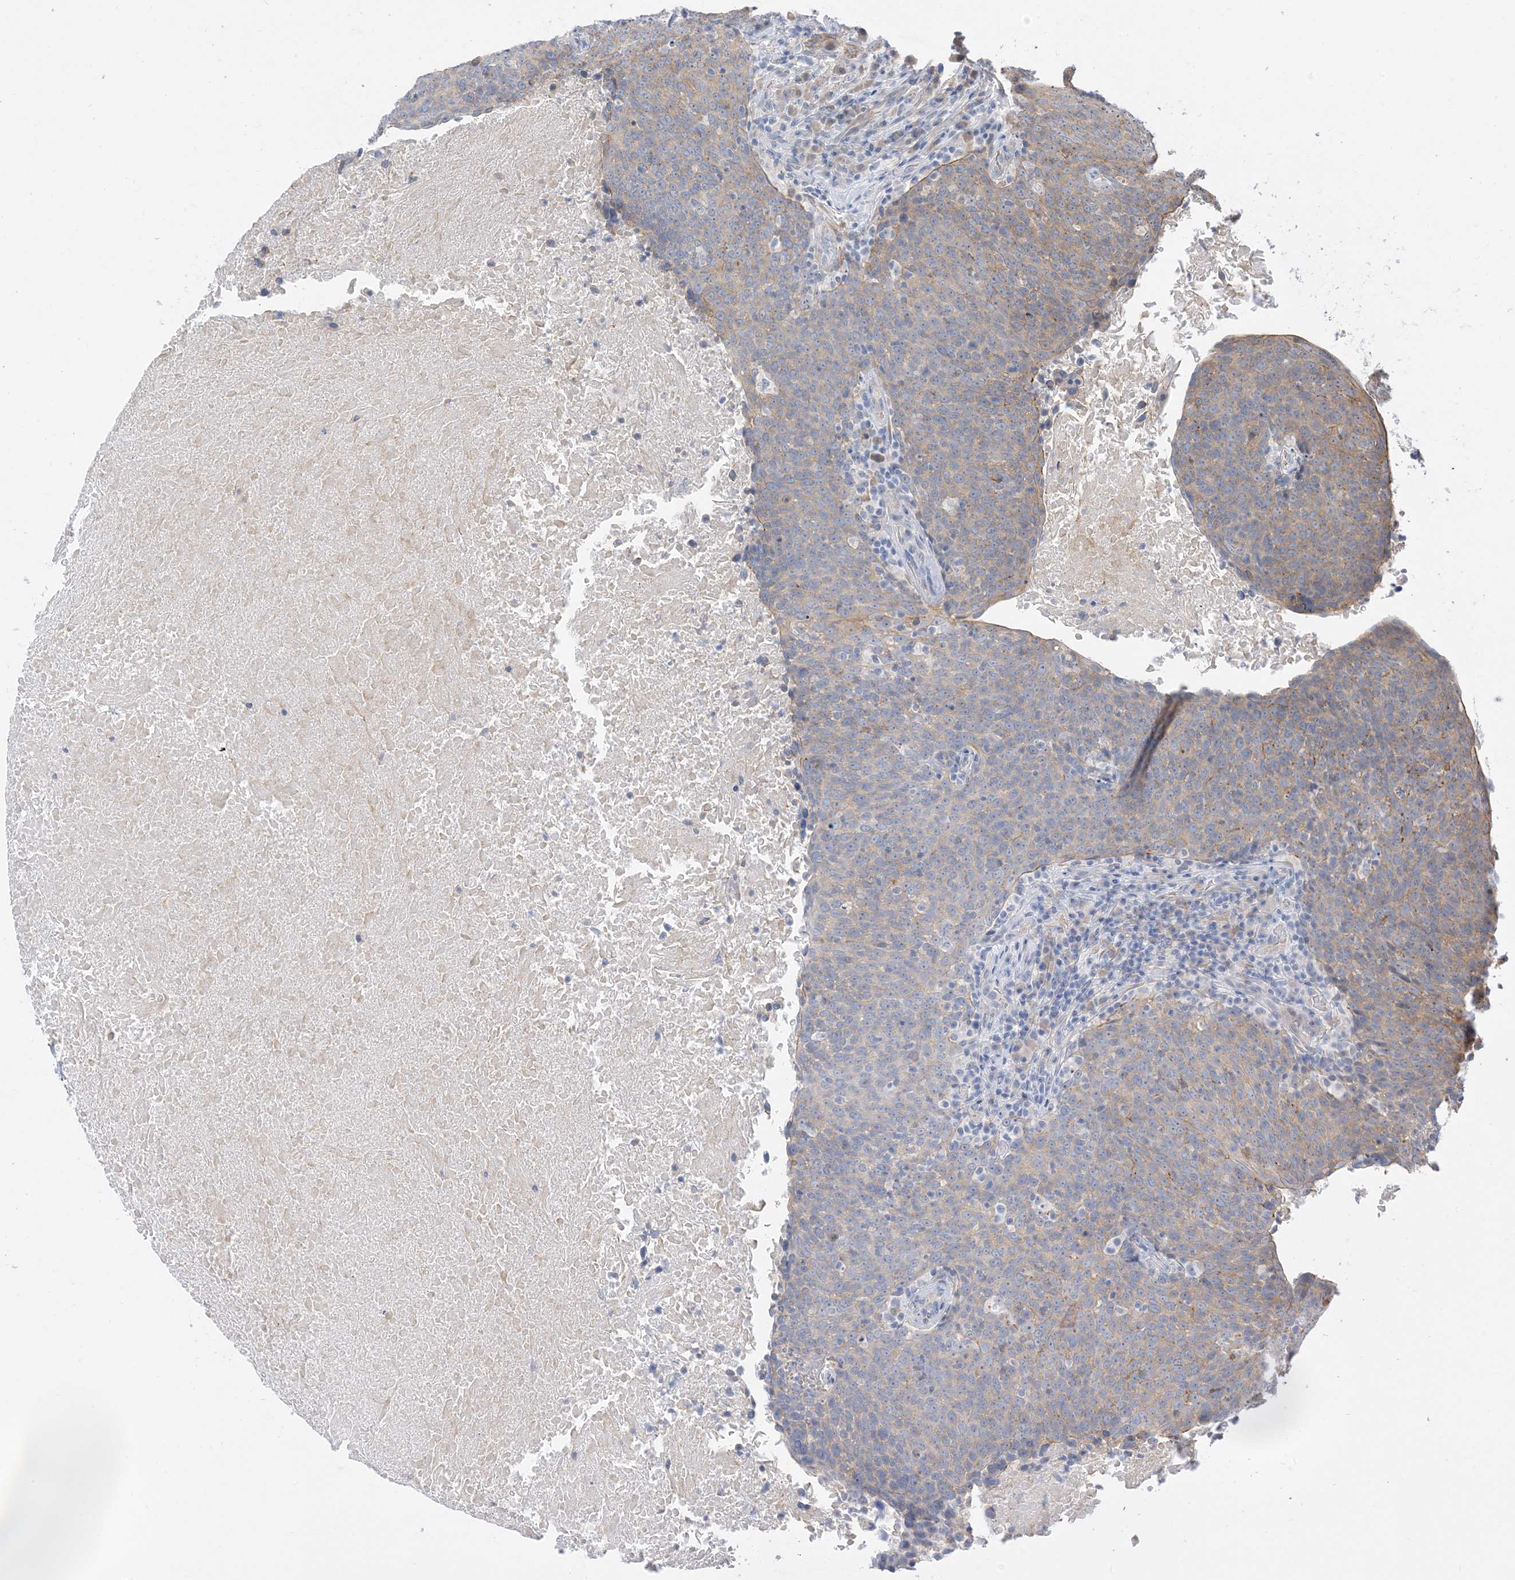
{"staining": {"intensity": "weak", "quantity": "25%-75%", "location": "cytoplasmic/membranous"}, "tissue": "head and neck cancer", "cell_type": "Tumor cells", "image_type": "cancer", "snomed": [{"axis": "morphology", "description": "Squamous cell carcinoma, NOS"}, {"axis": "morphology", "description": "Squamous cell carcinoma, metastatic, NOS"}, {"axis": "topography", "description": "Lymph node"}, {"axis": "topography", "description": "Head-Neck"}], "caption": "A brown stain shows weak cytoplasmic/membranous staining of a protein in head and neck cancer tumor cells.", "gene": "IL36B", "patient": {"sex": "male", "age": 62}}